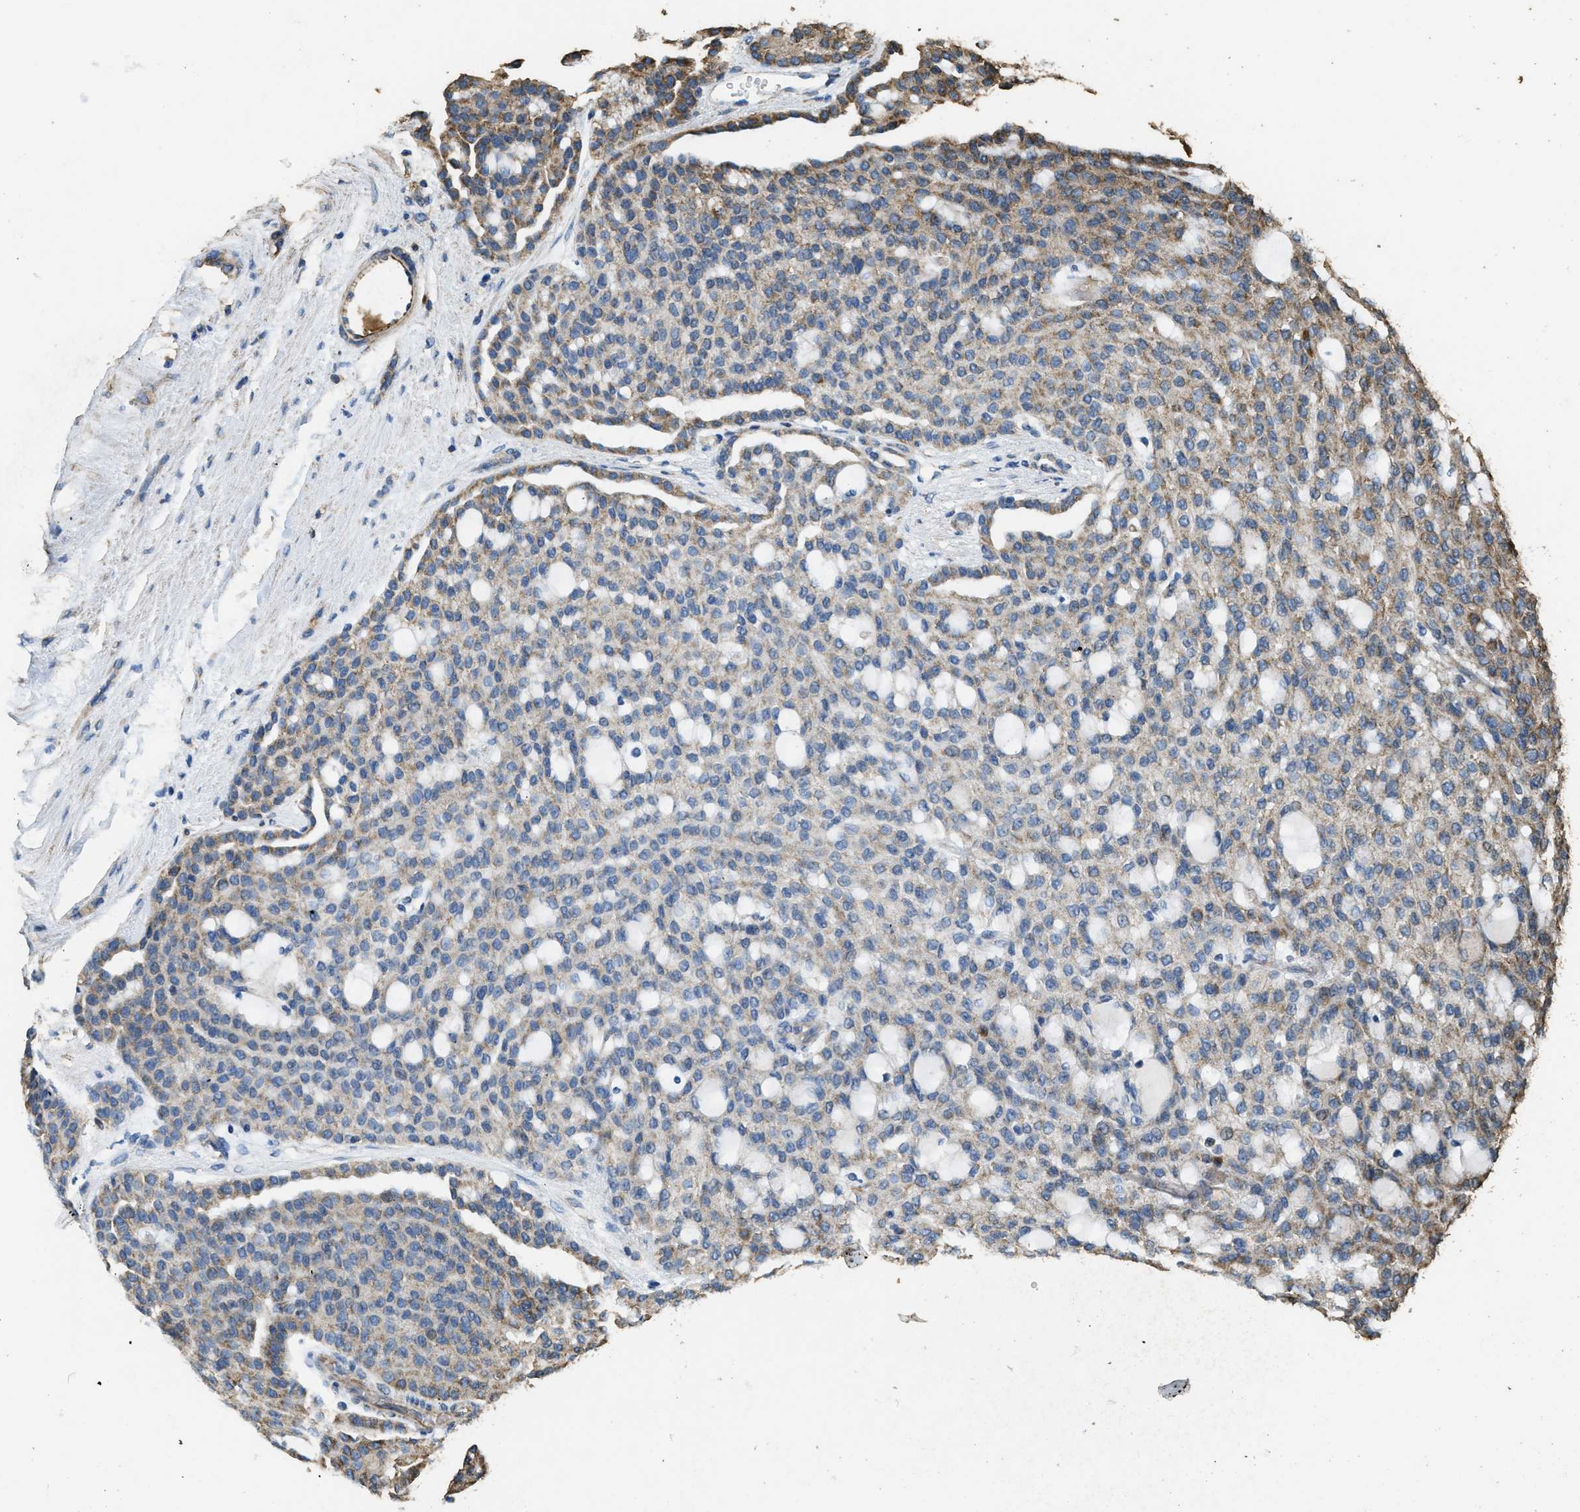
{"staining": {"intensity": "moderate", "quantity": "<25%", "location": "cytoplasmic/membranous"}, "tissue": "renal cancer", "cell_type": "Tumor cells", "image_type": "cancer", "snomed": [{"axis": "morphology", "description": "Adenocarcinoma, NOS"}, {"axis": "topography", "description": "Kidney"}], "caption": "IHC (DAB) staining of human adenocarcinoma (renal) reveals moderate cytoplasmic/membranous protein staining in about <25% of tumor cells. (Stains: DAB (3,3'-diaminobenzidine) in brown, nuclei in blue, Microscopy: brightfield microscopy at high magnification).", "gene": "CYRIA", "patient": {"sex": "male", "age": 63}}